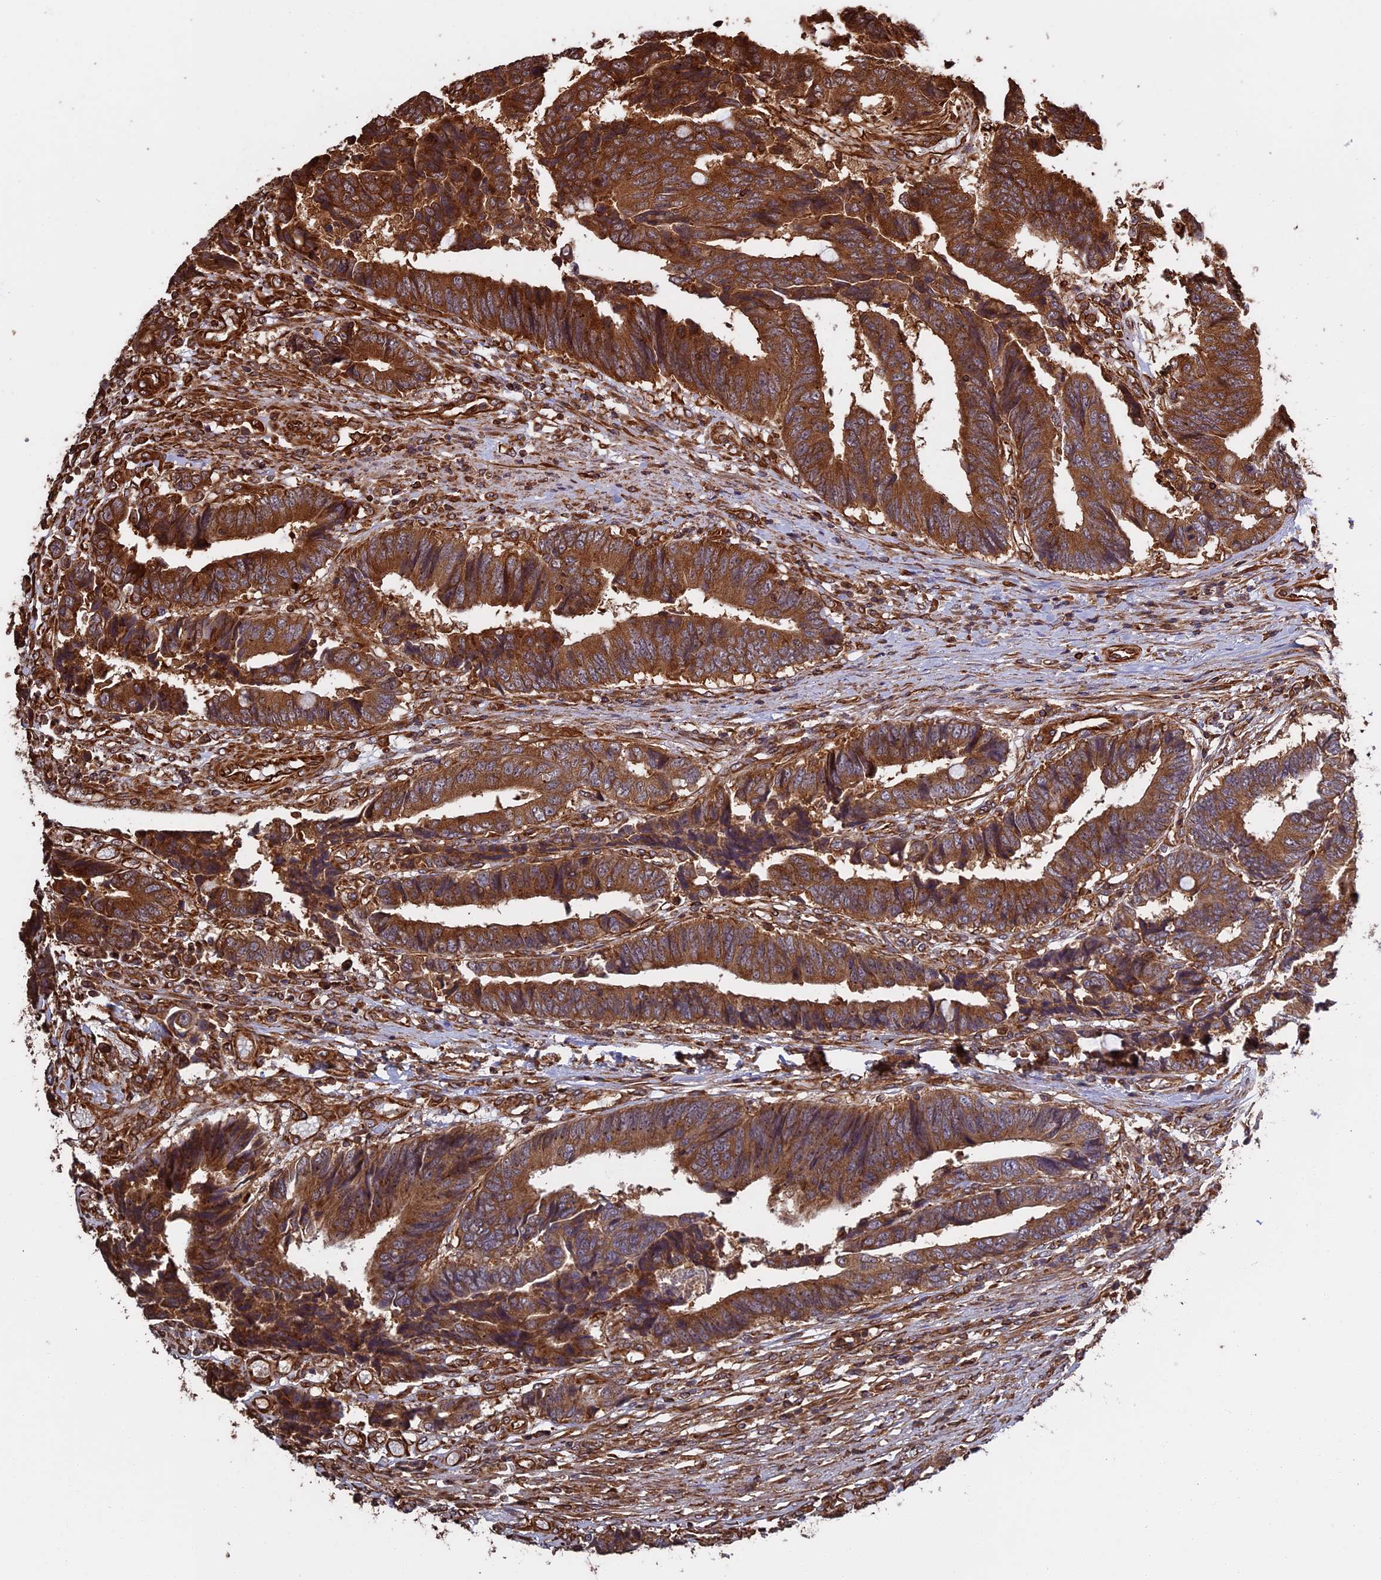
{"staining": {"intensity": "strong", "quantity": ">75%", "location": "cytoplasmic/membranous"}, "tissue": "colorectal cancer", "cell_type": "Tumor cells", "image_type": "cancer", "snomed": [{"axis": "morphology", "description": "Adenocarcinoma, NOS"}, {"axis": "topography", "description": "Rectum"}], "caption": "Protein analysis of colorectal cancer (adenocarcinoma) tissue reveals strong cytoplasmic/membranous positivity in about >75% of tumor cells.", "gene": "CCDC124", "patient": {"sex": "male", "age": 84}}